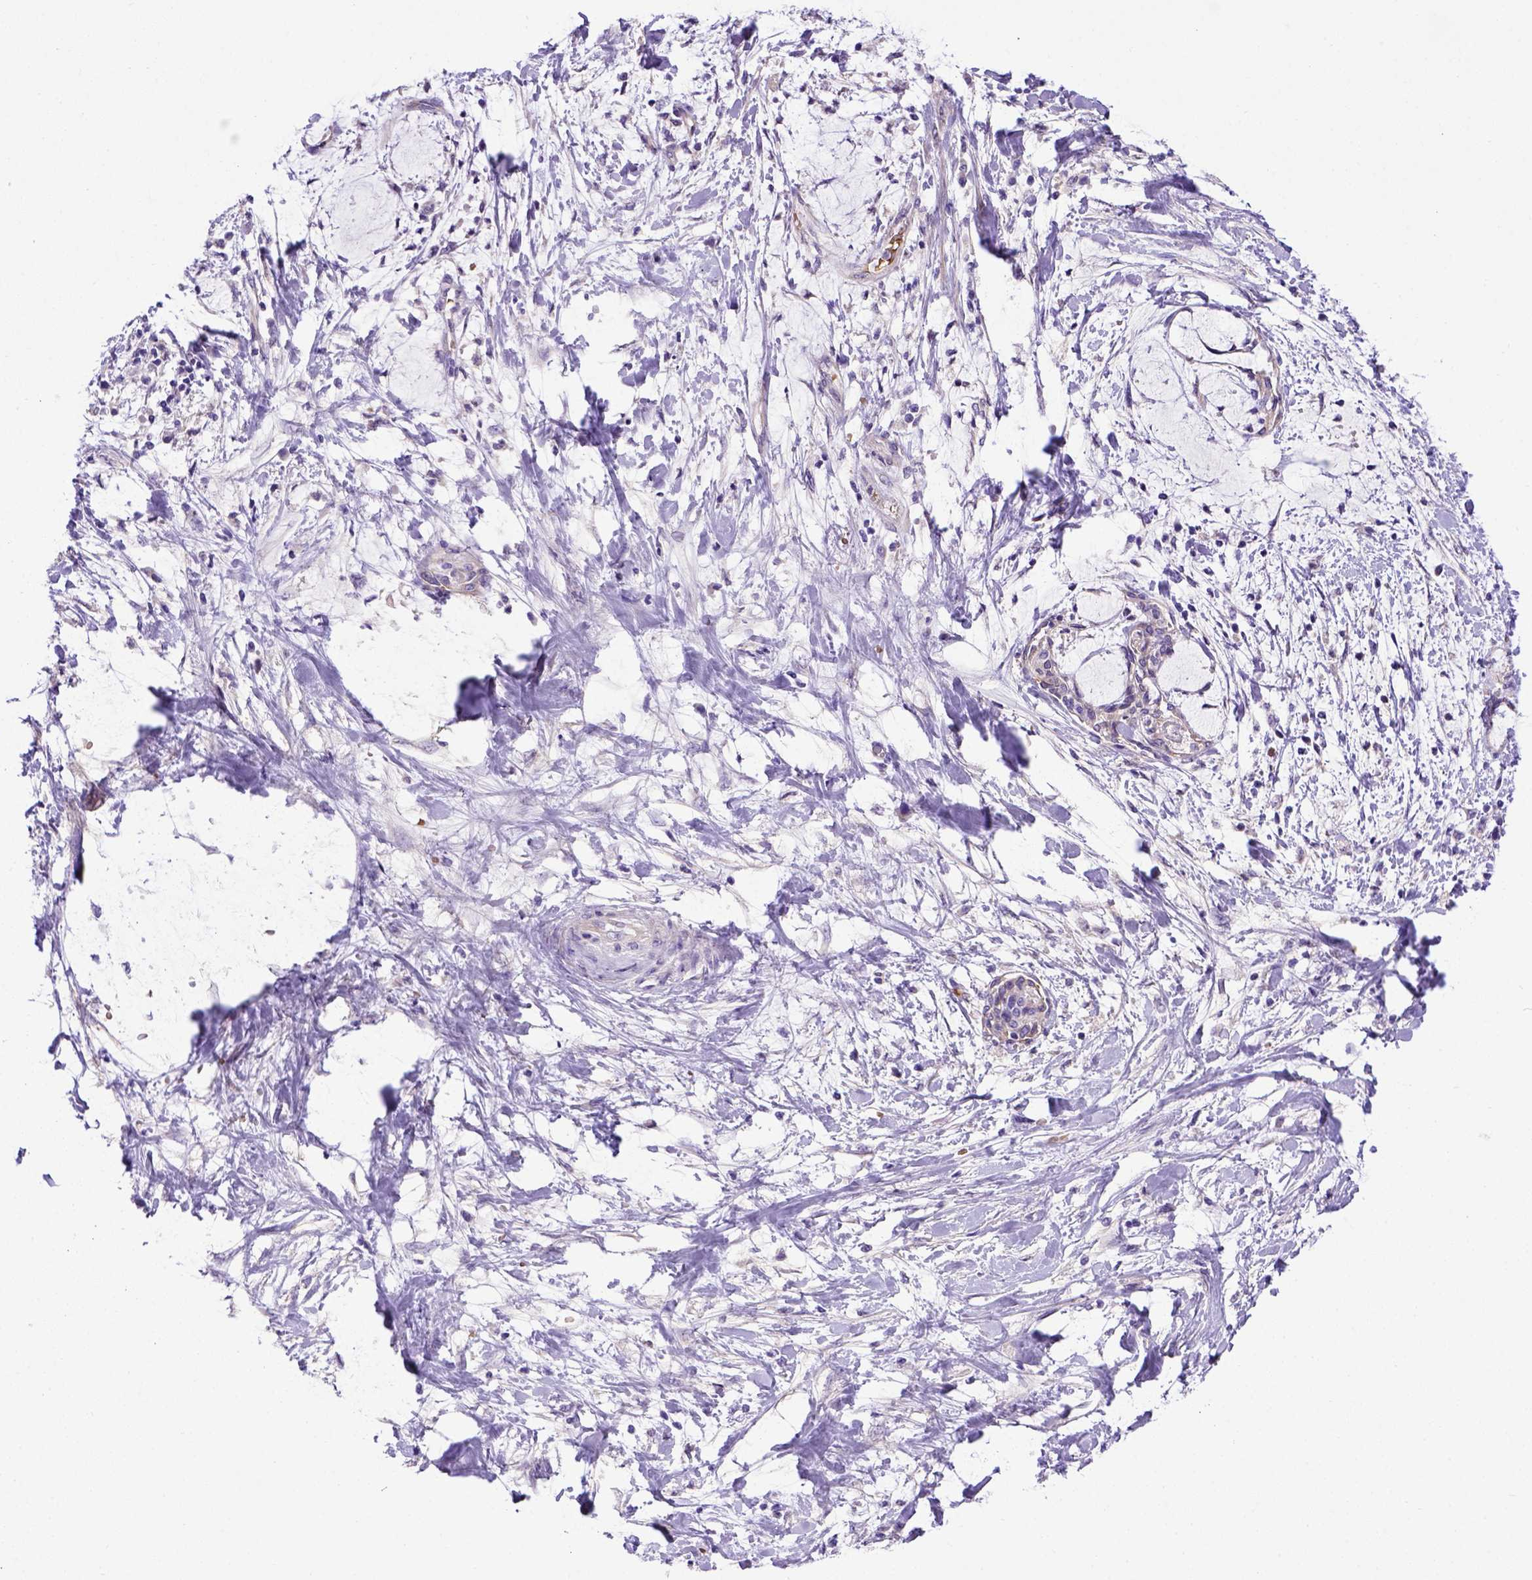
{"staining": {"intensity": "negative", "quantity": "none", "location": "none"}, "tissue": "liver cancer", "cell_type": "Tumor cells", "image_type": "cancer", "snomed": [{"axis": "morphology", "description": "Cholangiocarcinoma"}, {"axis": "topography", "description": "Liver"}], "caption": "Immunohistochemistry image of neoplastic tissue: human liver cancer stained with DAB (3,3'-diaminobenzidine) displays no significant protein staining in tumor cells.", "gene": "ADAM12", "patient": {"sex": "female", "age": 73}}